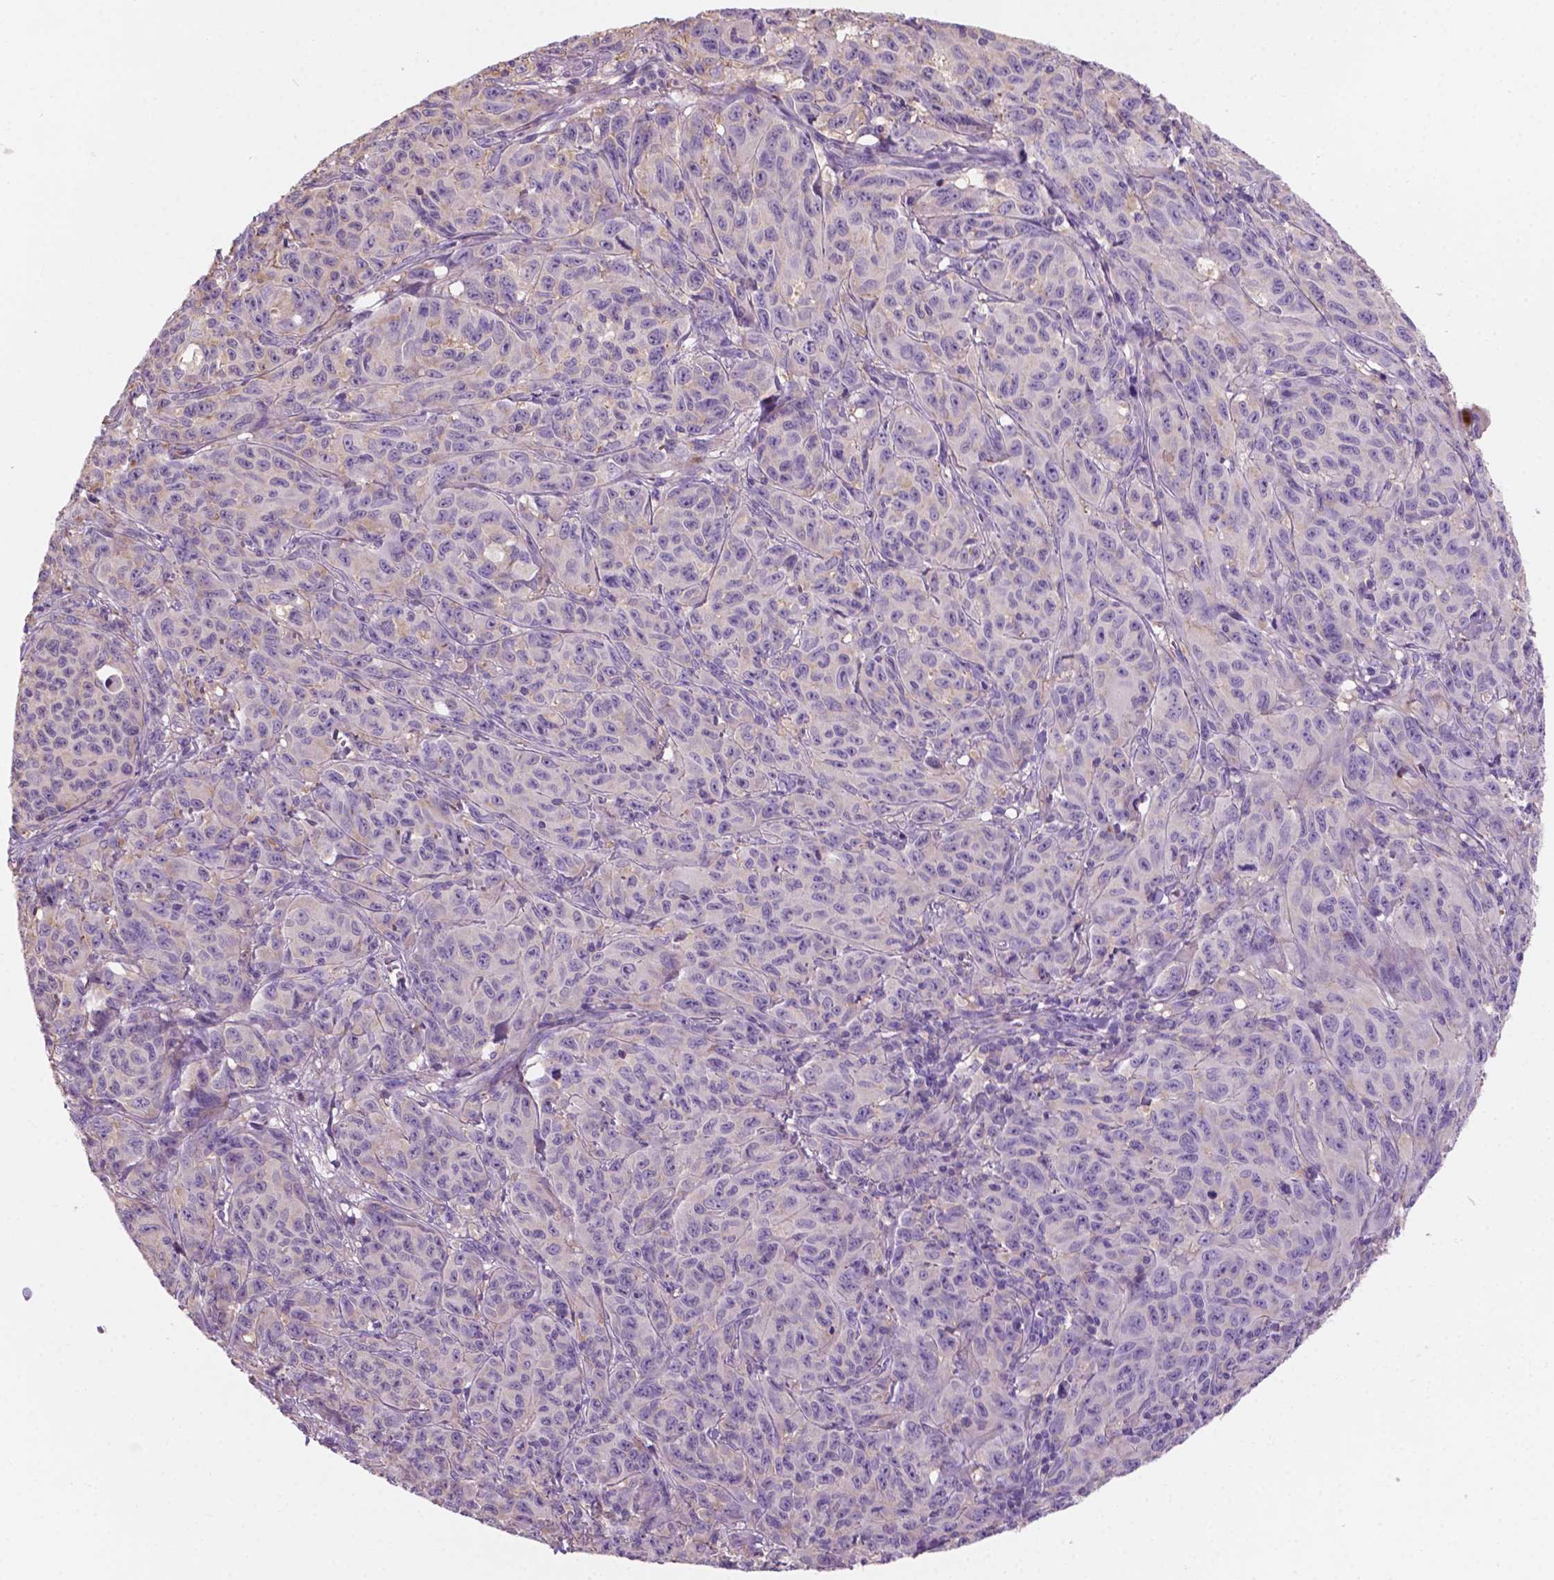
{"staining": {"intensity": "weak", "quantity": "<25%", "location": "nuclear"}, "tissue": "melanoma", "cell_type": "Tumor cells", "image_type": "cancer", "snomed": [{"axis": "morphology", "description": "Malignant melanoma, NOS"}, {"axis": "topography", "description": "Vulva, labia, clitoris and Bartholin´s gland, NO"}], "caption": "A high-resolution micrograph shows immunohistochemistry staining of melanoma, which reveals no significant staining in tumor cells.", "gene": "SBSN", "patient": {"sex": "female", "age": 75}}